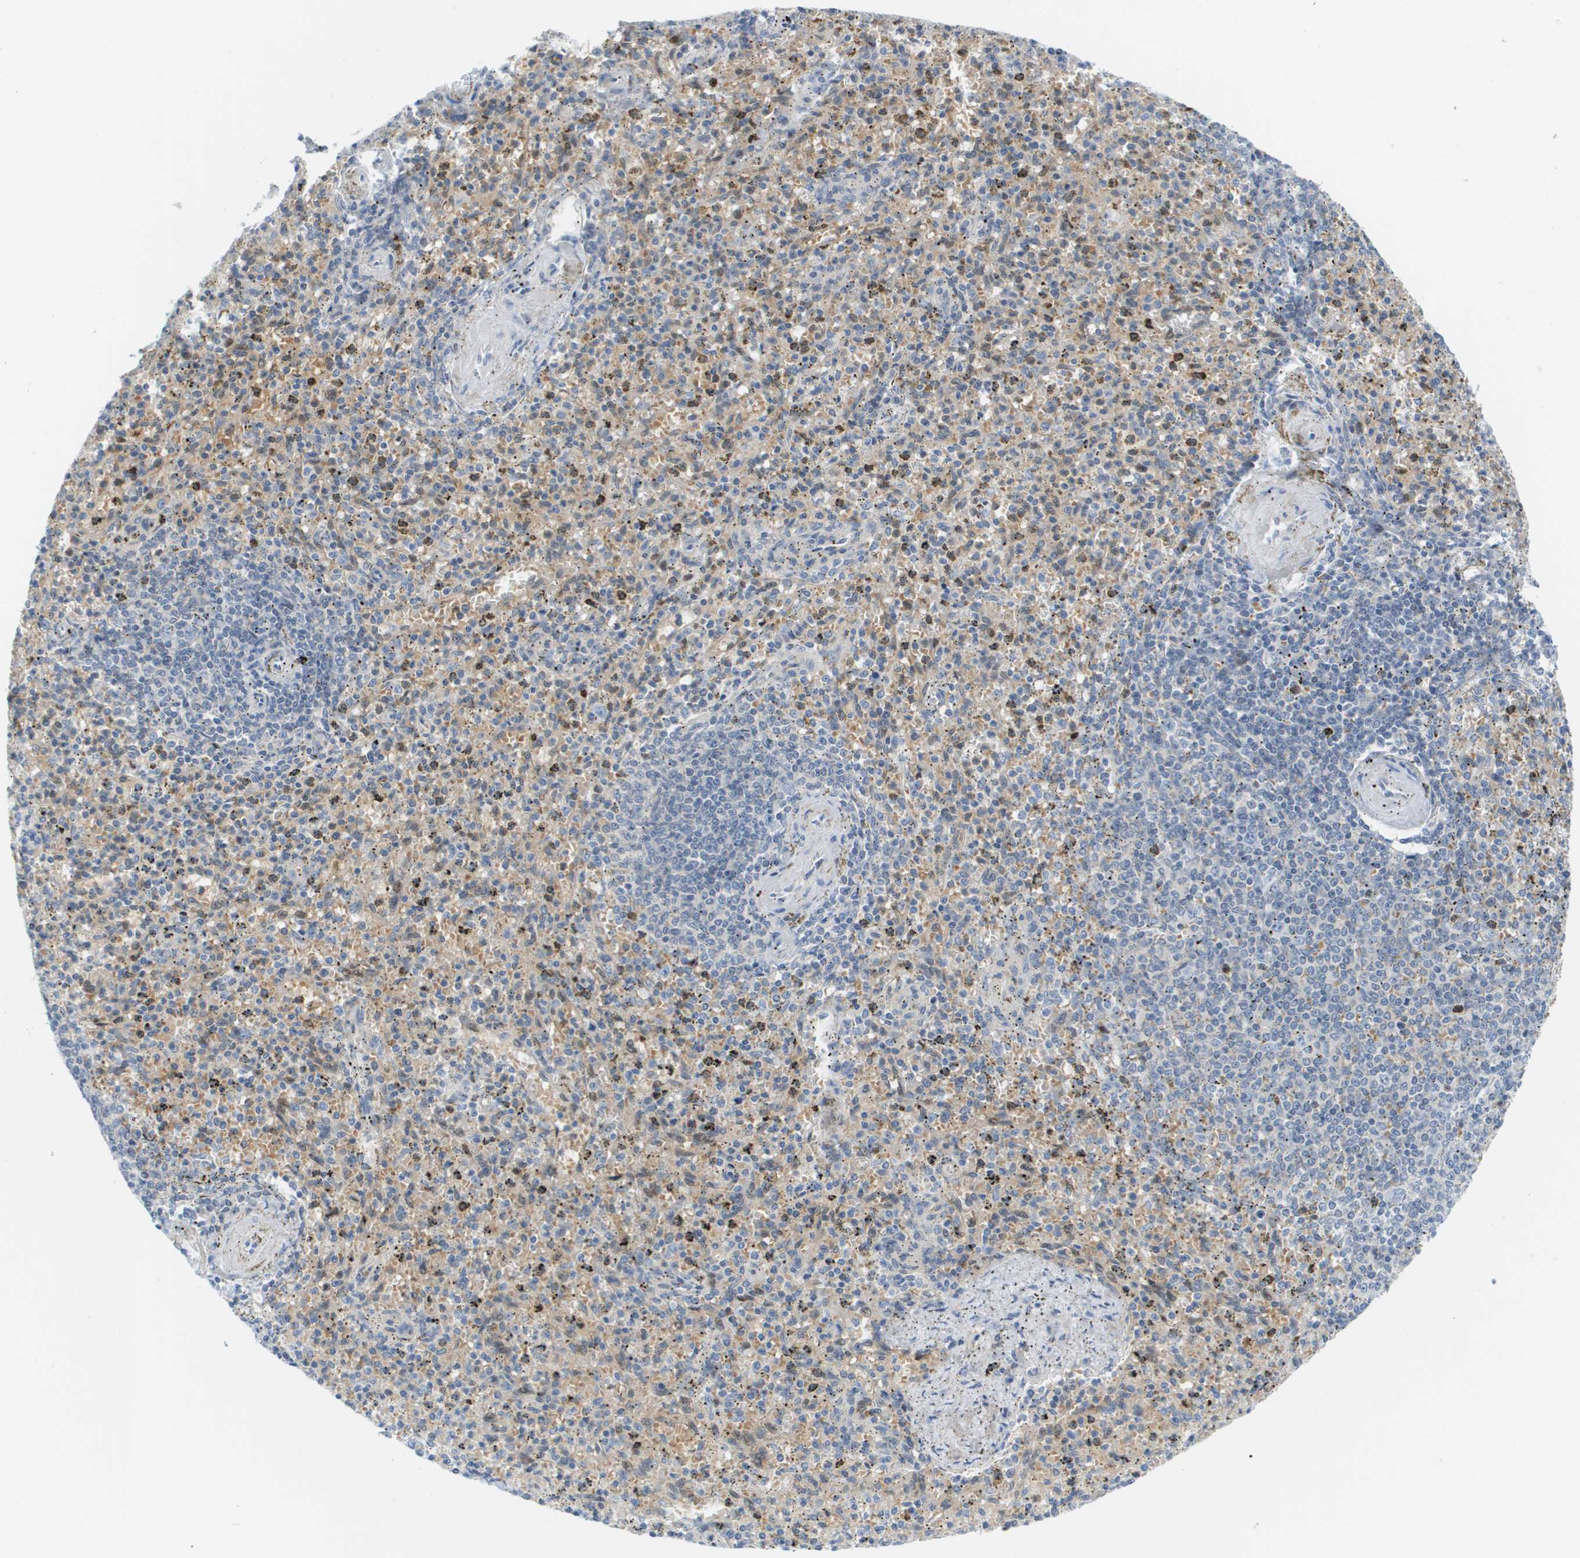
{"staining": {"intensity": "weak", "quantity": "<25%", "location": "cytoplasmic/membranous"}, "tissue": "spleen", "cell_type": "Cells in red pulp", "image_type": "normal", "snomed": [{"axis": "morphology", "description": "Normal tissue, NOS"}, {"axis": "topography", "description": "Spleen"}], "caption": "This is an immunohistochemistry micrograph of unremarkable spleen. There is no staining in cells in red pulp.", "gene": "CUL9", "patient": {"sex": "male", "age": 72}}